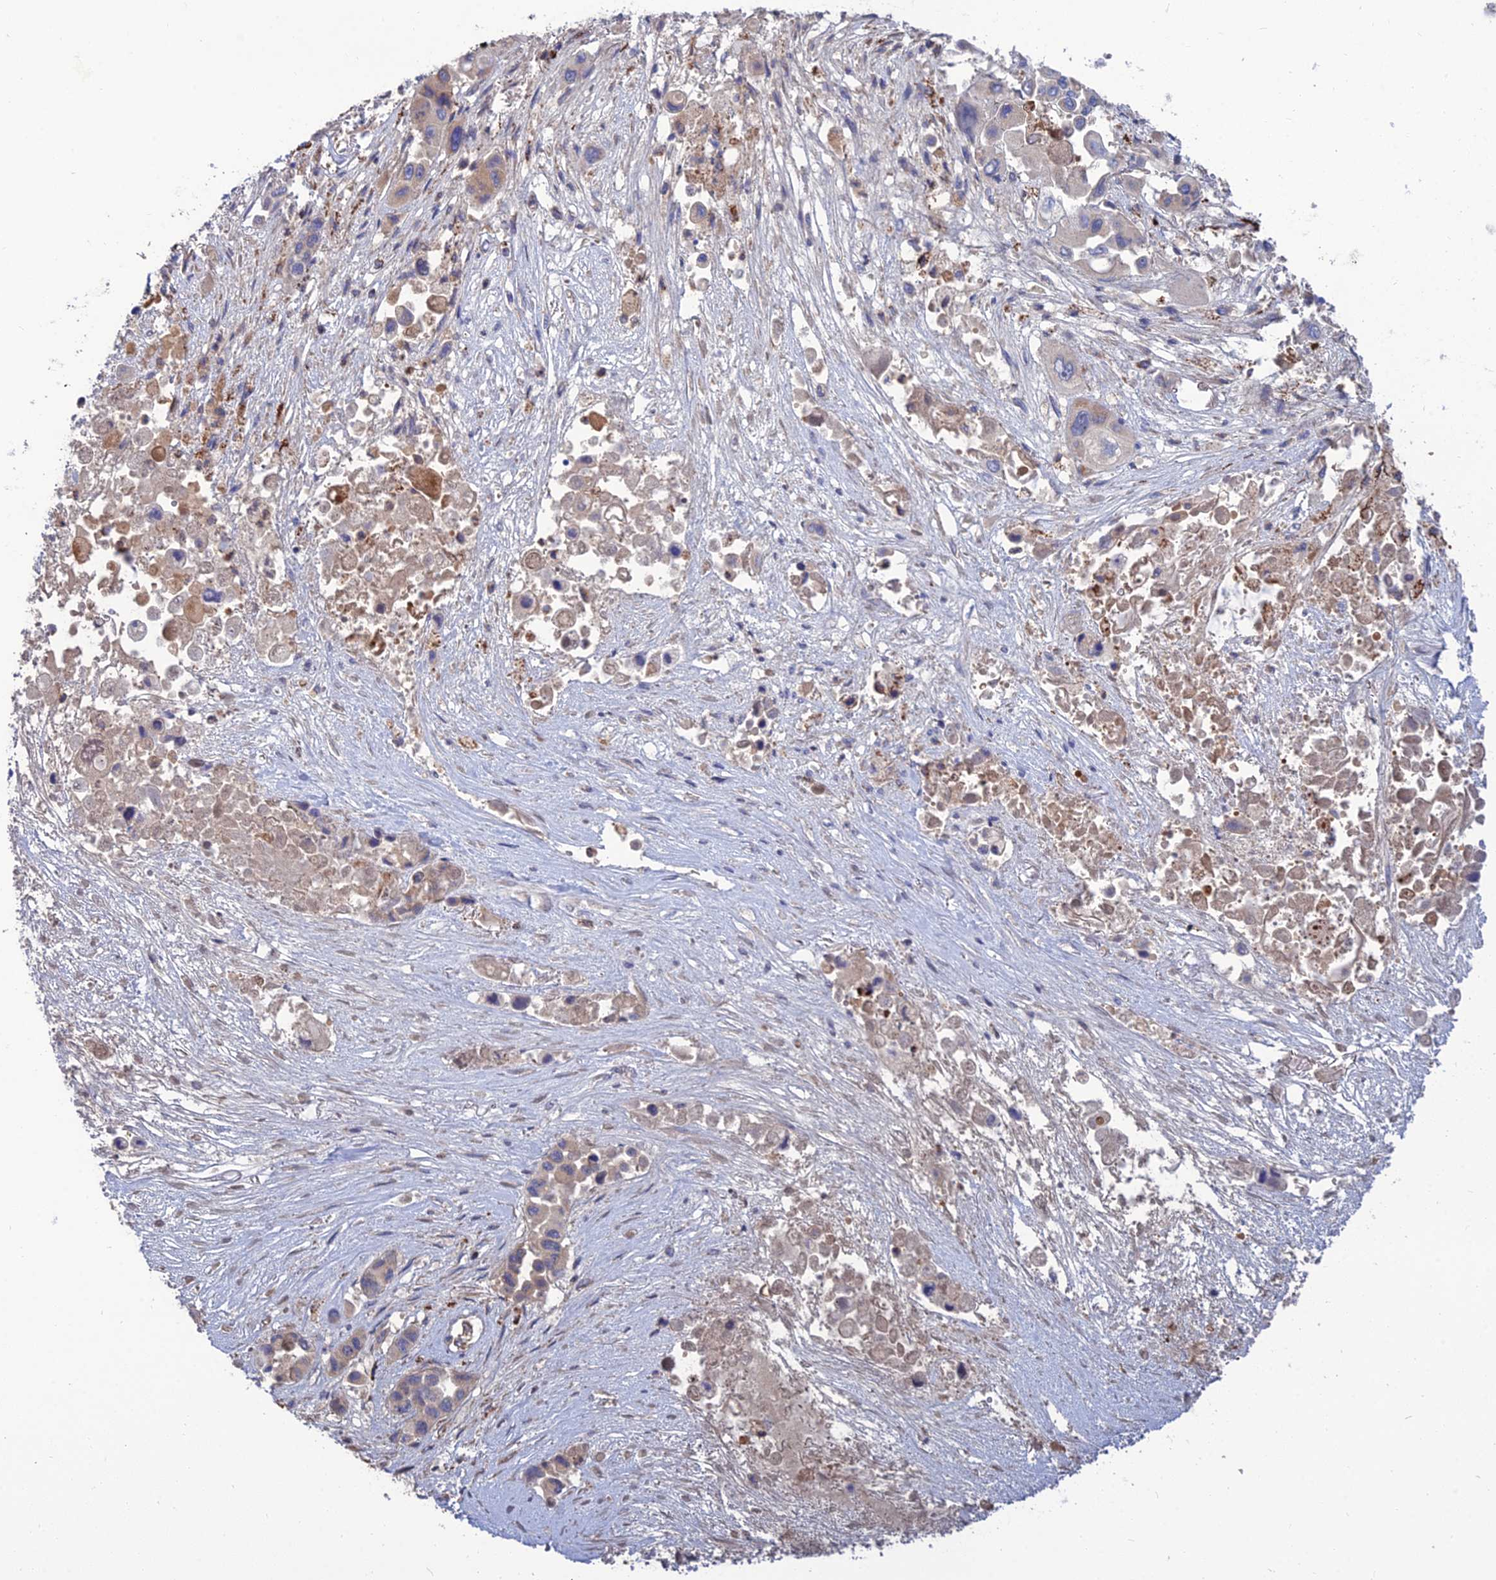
{"staining": {"intensity": "negative", "quantity": "none", "location": "none"}, "tissue": "pancreatic cancer", "cell_type": "Tumor cells", "image_type": "cancer", "snomed": [{"axis": "morphology", "description": "Adenocarcinoma, NOS"}, {"axis": "topography", "description": "Pancreas"}], "caption": "Micrograph shows no significant protein expression in tumor cells of pancreatic cancer (adenocarcinoma).", "gene": "RIC8B", "patient": {"sex": "male", "age": 92}}